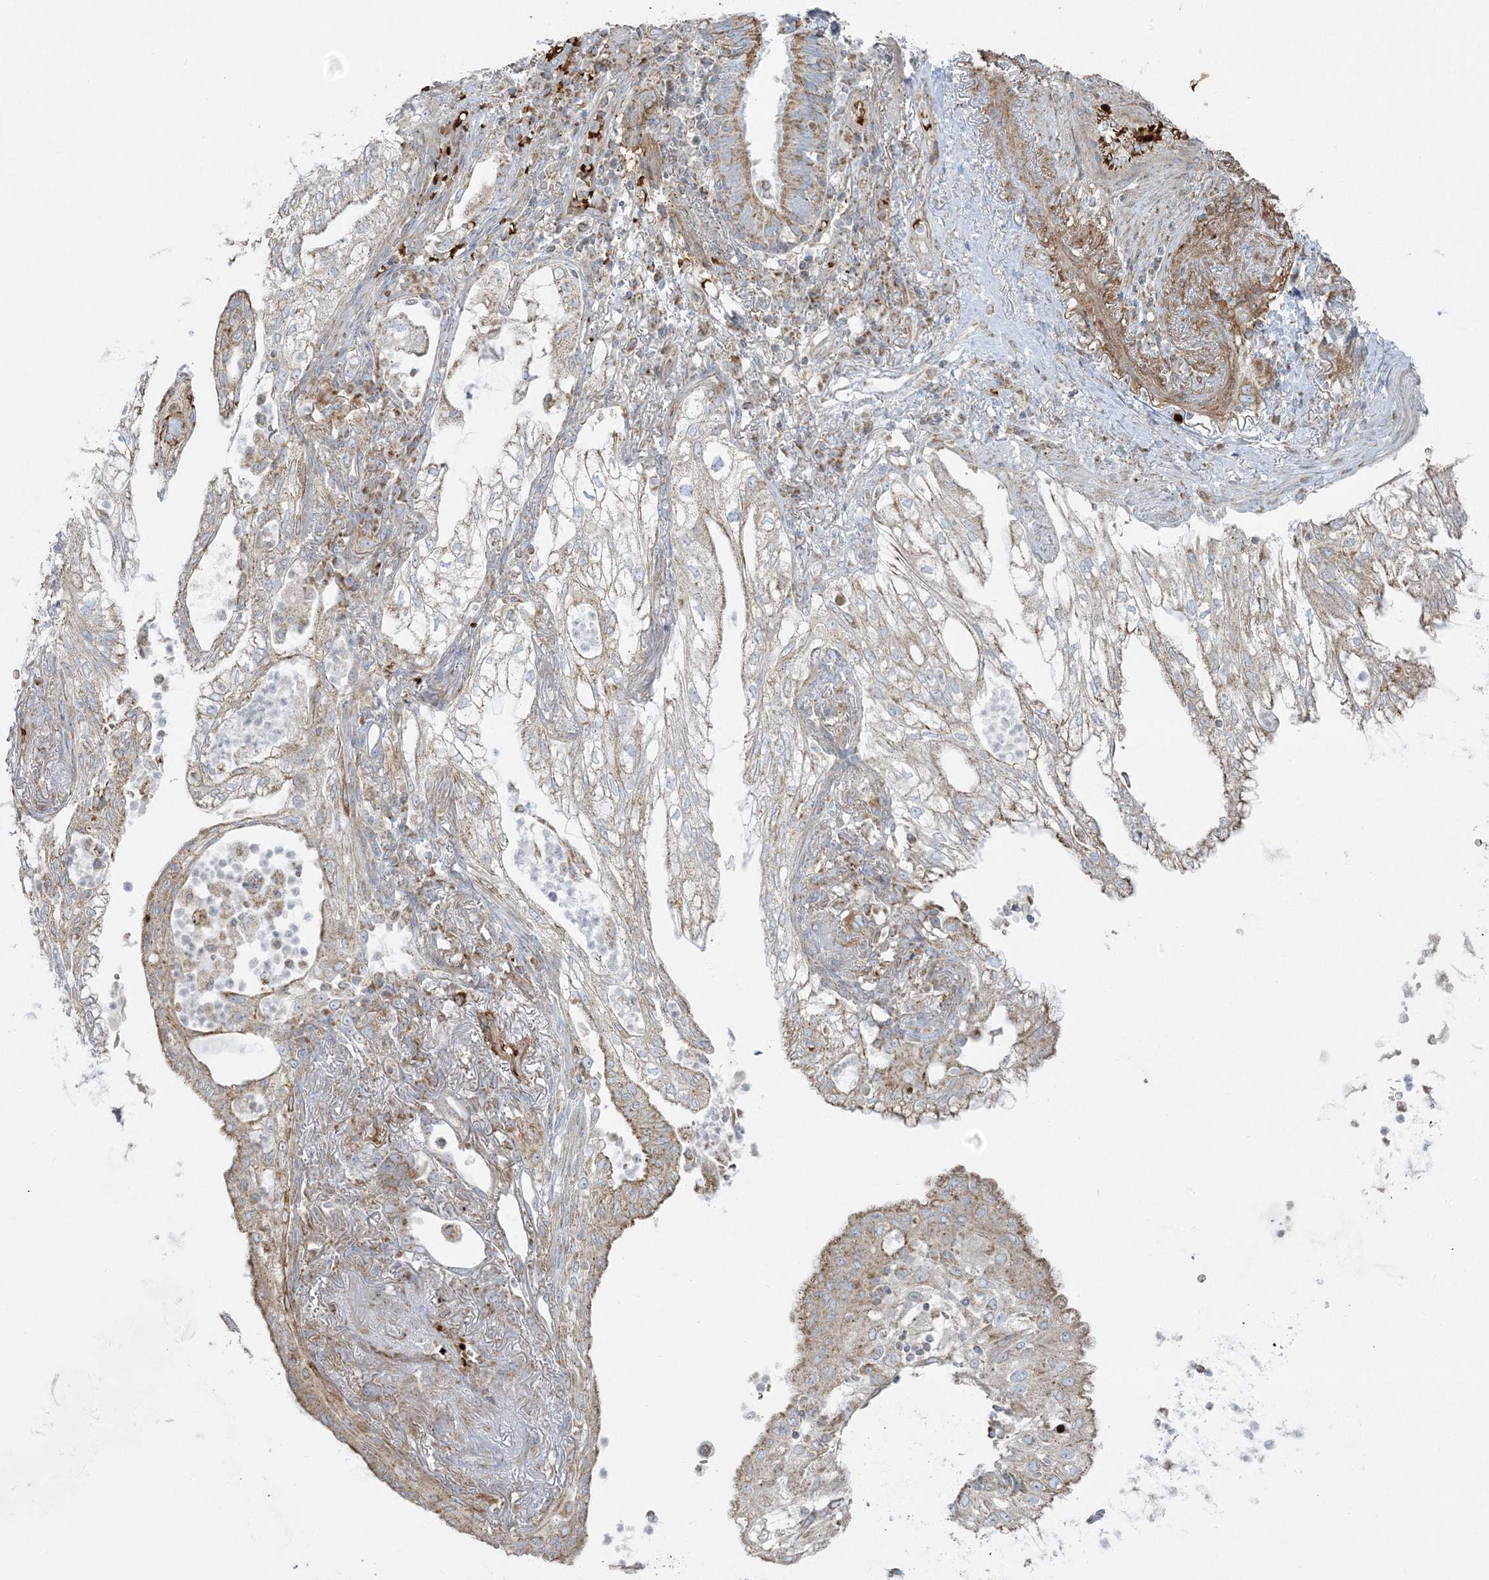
{"staining": {"intensity": "weak", "quantity": "25%-75%", "location": "cytoplasmic/membranous"}, "tissue": "lung cancer", "cell_type": "Tumor cells", "image_type": "cancer", "snomed": [{"axis": "morphology", "description": "Adenocarcinoma, NOS"}, {"axis": "topography", "description": "Lung"}], "caption": "Adenocarcinoma (lung) stained with immunohistochemistry (IHC) exhibits weak cytoplasmic/membranous positivity in approximately 25%-75% of tumor cells. The protein of interest is stained brown, and the nuclei are stained in blue (DAB (3,3'-diaminobenzidine) IHC with brightfield microscopy, high magnification).", "gene": "PIK3R4", "patient": {"sex": "female", "age": 70}}